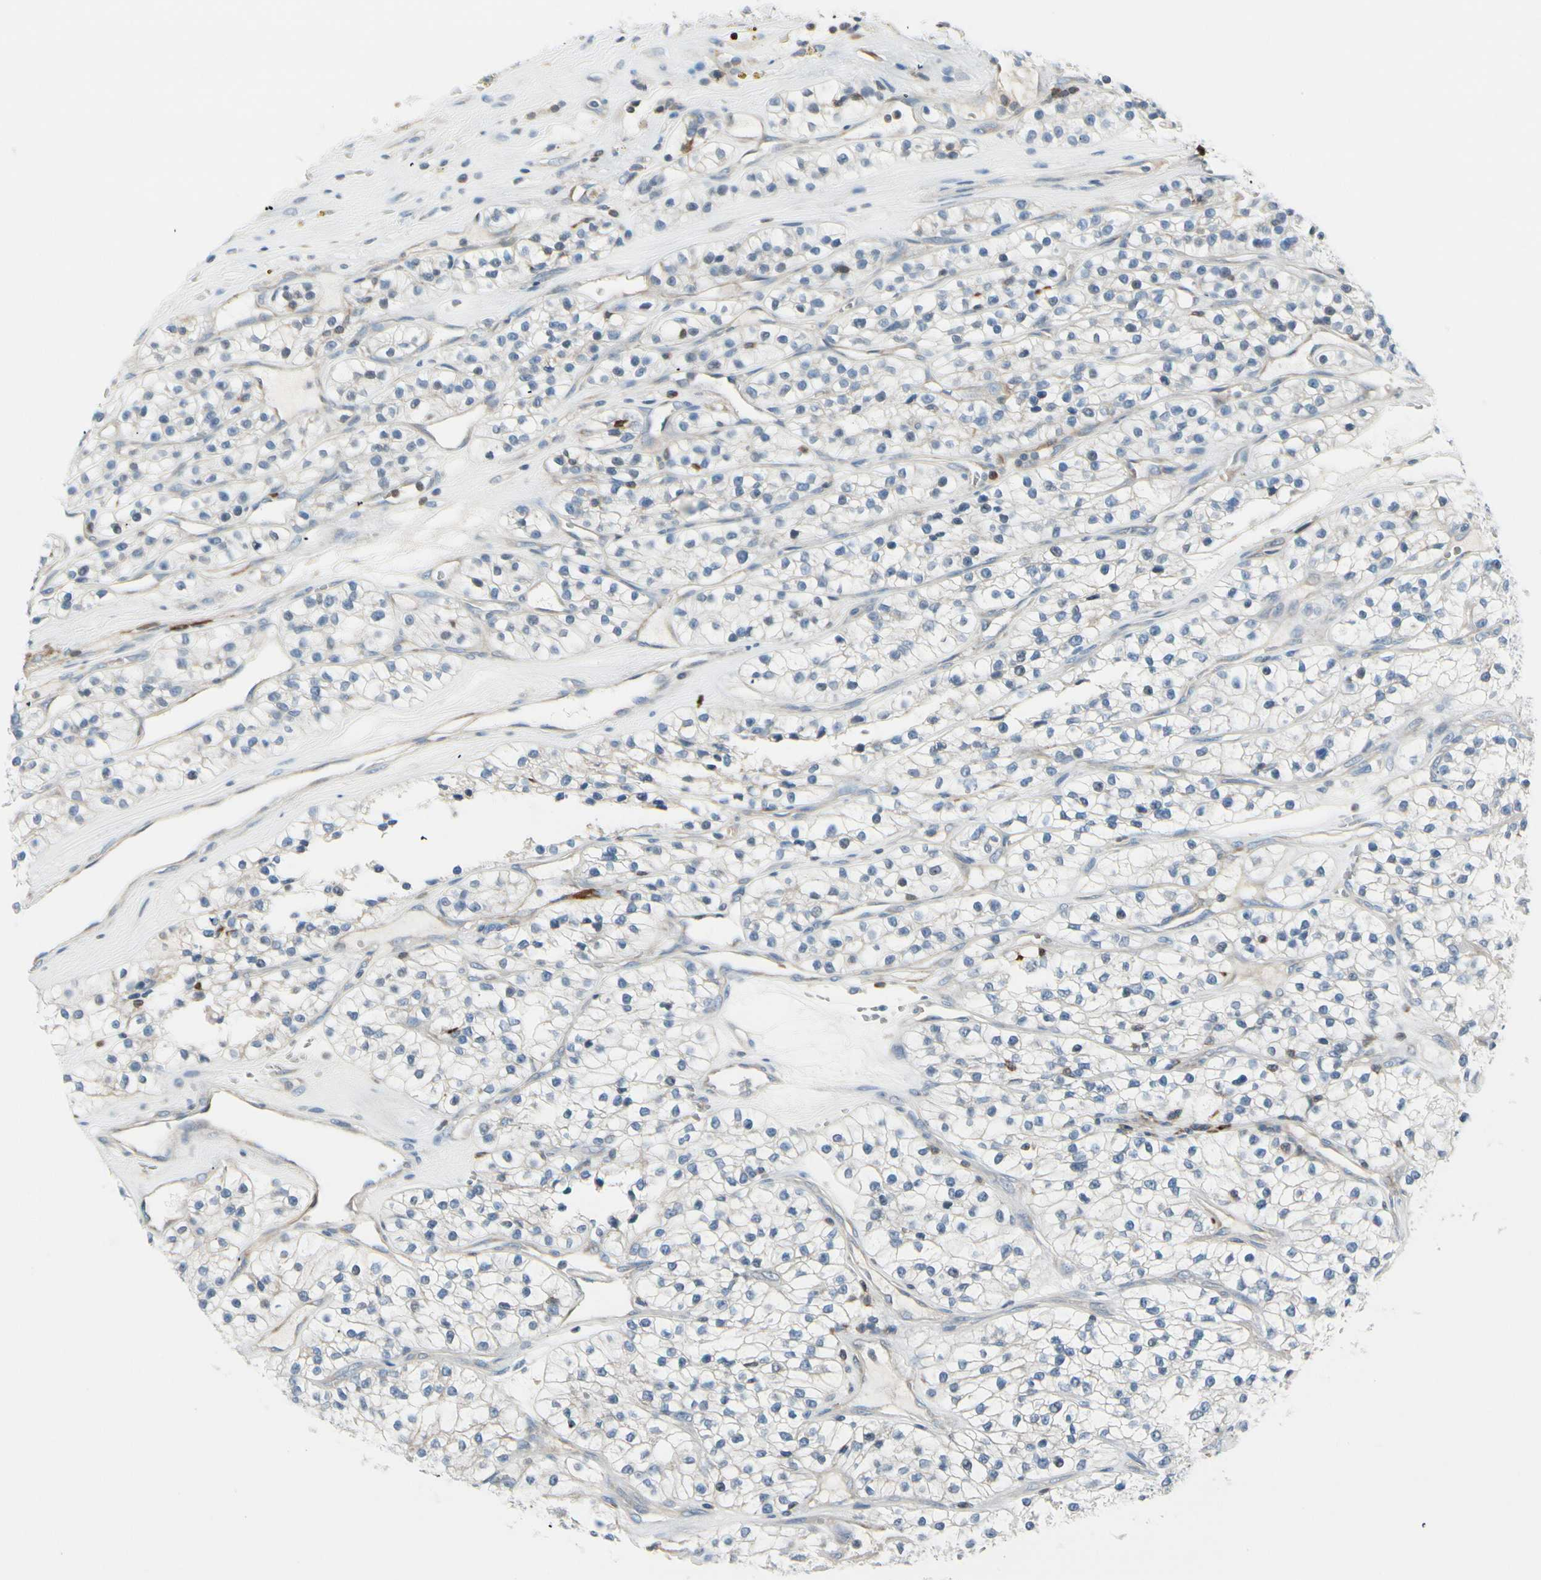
{"staining": {"intensity": "negative", "quantity": "none", "location": "none"}, "tissue": "renal cancer", "cell_type": "Tumor cells", "image_type": "cancer", "snomed": [{"axis": "morphology", "description": "Adenocarcinoma, NOS"}, {"axis": "topography", "description": "Kidney"}], "caption": "A high-resolution photomicrograph shows IHC staining of renal cancer, which demonstrates no significant expression in tumor cells.", "gene": "TRAF1", "patient": {"sex": "female", "age": 57}}